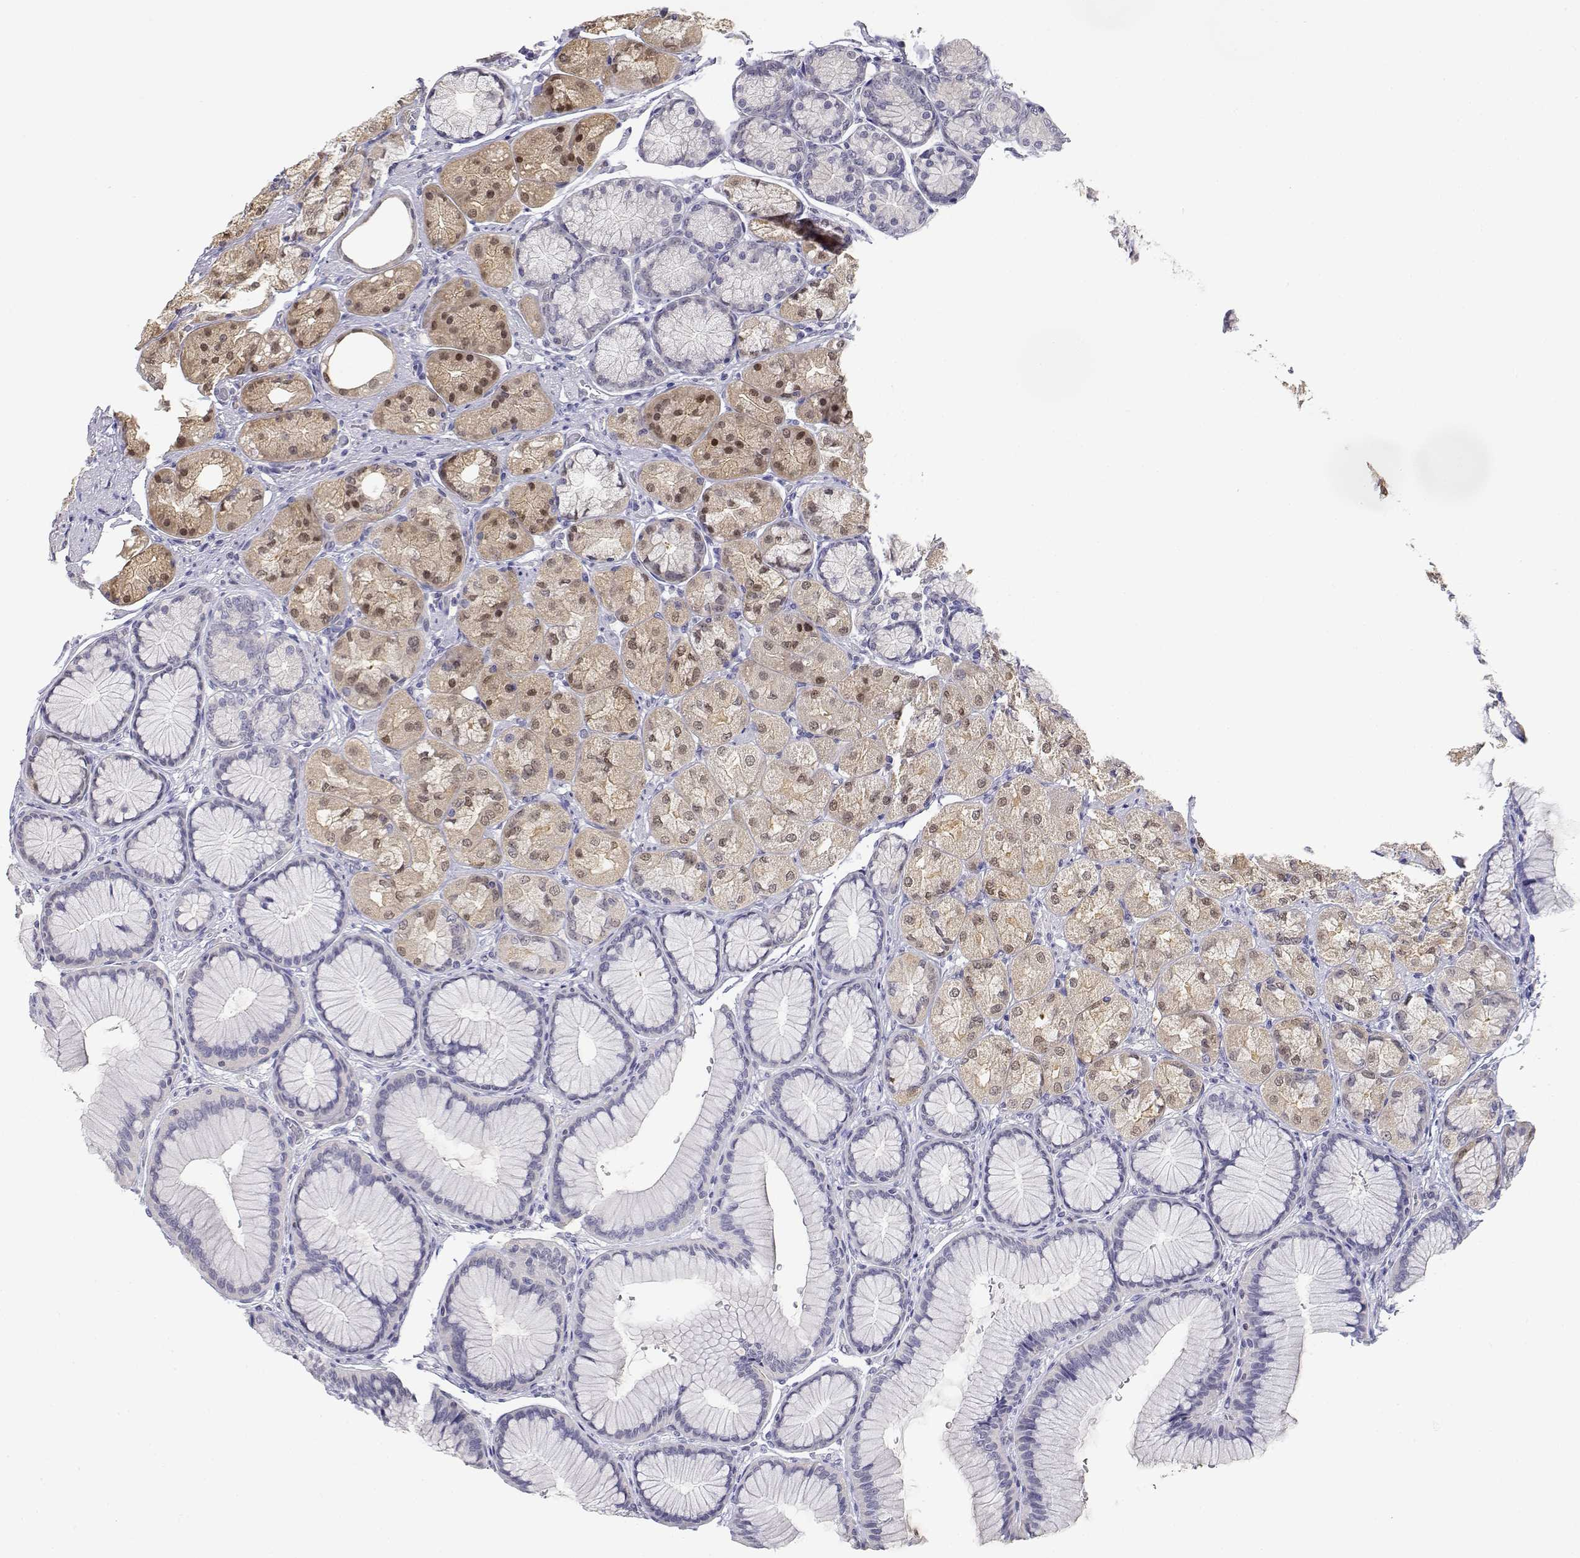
{"staining": {"intensity": "weak", "quantity": "25%-75%", "location": "cytoplasmic/membranous,nuclear"}, "tissue": "stomach", "cell_type": "Glandular cells", "image_type": "normal", "snomed": [{"axis": "morphology", "description": "Normal tissue, NOS"}, {"axis": "morphology", "description": "Adenocarcinoma, NOS"}, {"axis": "morphology", "description": "Adenocarcinoma, High grade"}, {"axis": "topography", "description": "Stomach, upper"}, {"axis": "topography", "description": "Stomach"}], "caption": "A low amount of weak cytoplasmic/membranous,nuclear staining is identified in approximately 25%-75% of glandular cells in benign stomach. (DAB (3,3'-diaminobenzidine) IHC, brown staining for protein, blue staining for nuclei).", "gene": "ADA", "patient": {"sex": "female", "age": 65}}